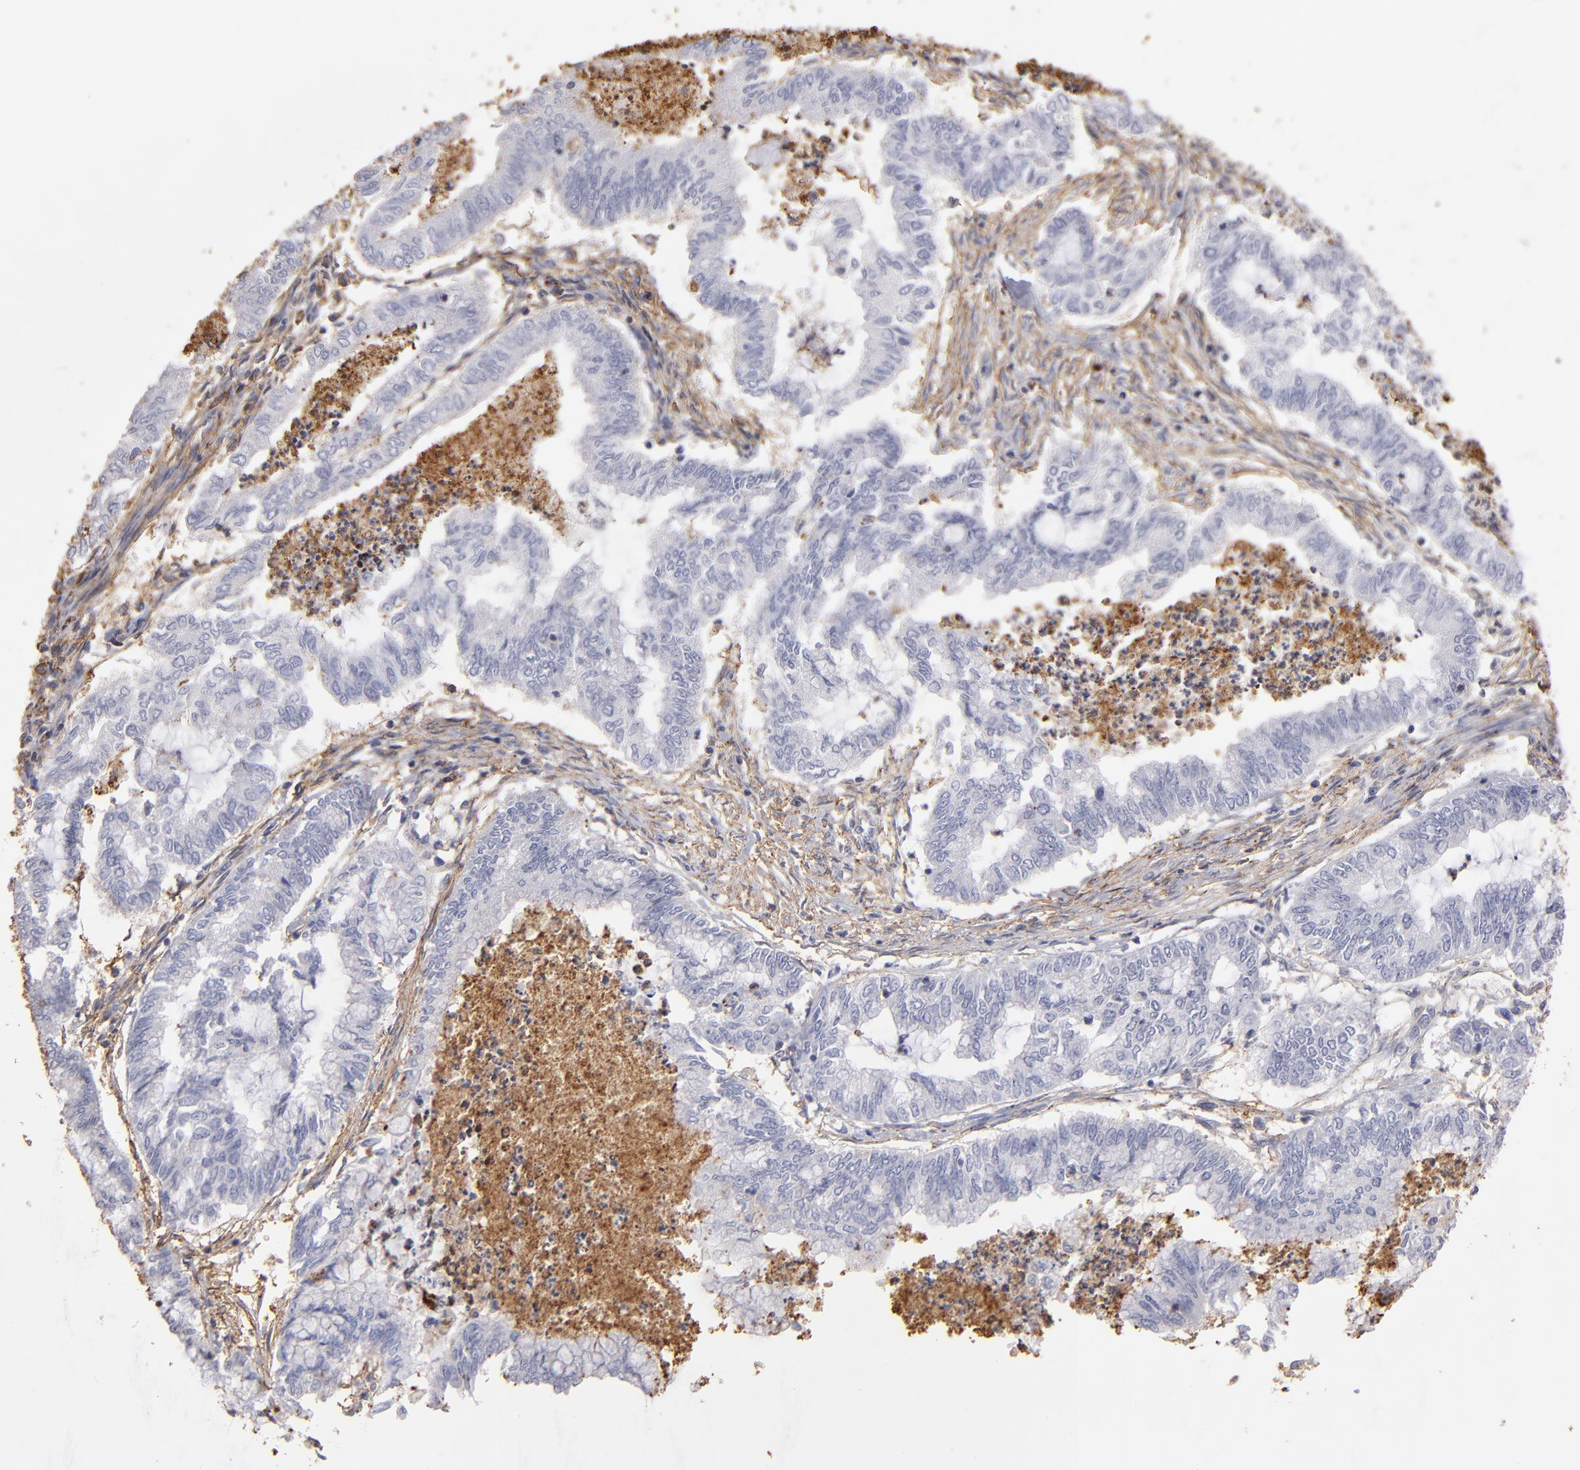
{"staining": {"intensity": "negative", "quantity": "none", "location": "none"}, "tissue": "endometrial cancer", "cell_type": "Tumor cells", "image_type": "cancer", "snomed": [{"axis": "morphology", "description": "Adenocarcinoma, NOS"}, {"axis": "topography", "description": "Endometrium"}], "caption": "A high-resolution photomicrograph shows IHC staining of endometrial adenocarcinoma, which reveals no significant staining in tumor cells.", "gene": "ABCB1", "patient": {"sex": "female", "age": 79}}